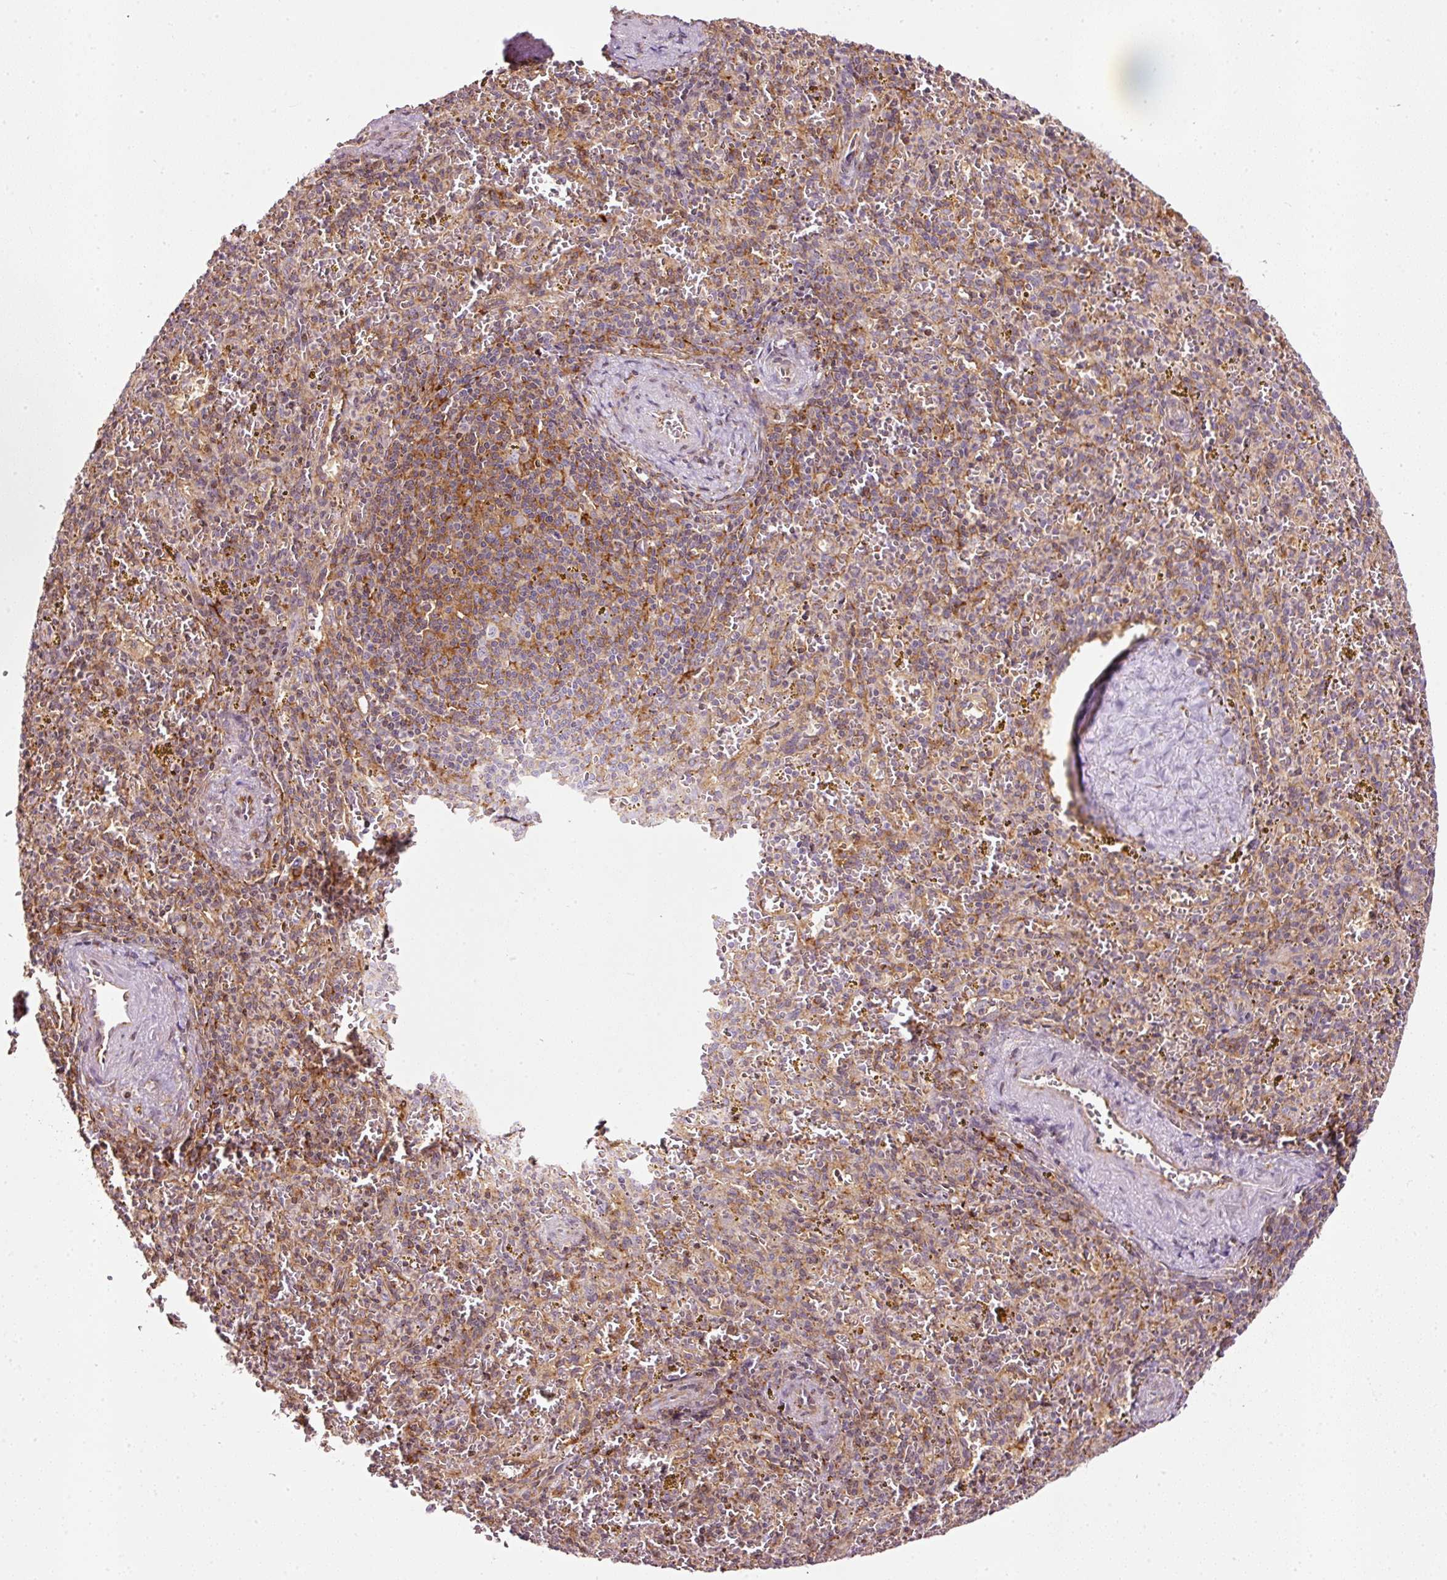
{"staining": {"intensity": "moderate", "quantity": "25%-75%", "location": "cytoplasmic/membranous"}, "tissue": "spleen", "cell_type": "Cells in red pulp", "image_type": "normal", "snomed": [{"axis": "morphology", "description": "Normal tissue, NOS"}, {"axis": "topography", "description": "Spleen"}], "caption": "An IHC image of unremarkable tissue is shown. Protein staining in brown highlights moderate cytoplasmic/membranous positivity in spleen within cells in red pulp.", "gene": "SCNM1", "patient": {"sex": "male", "age": 57}}